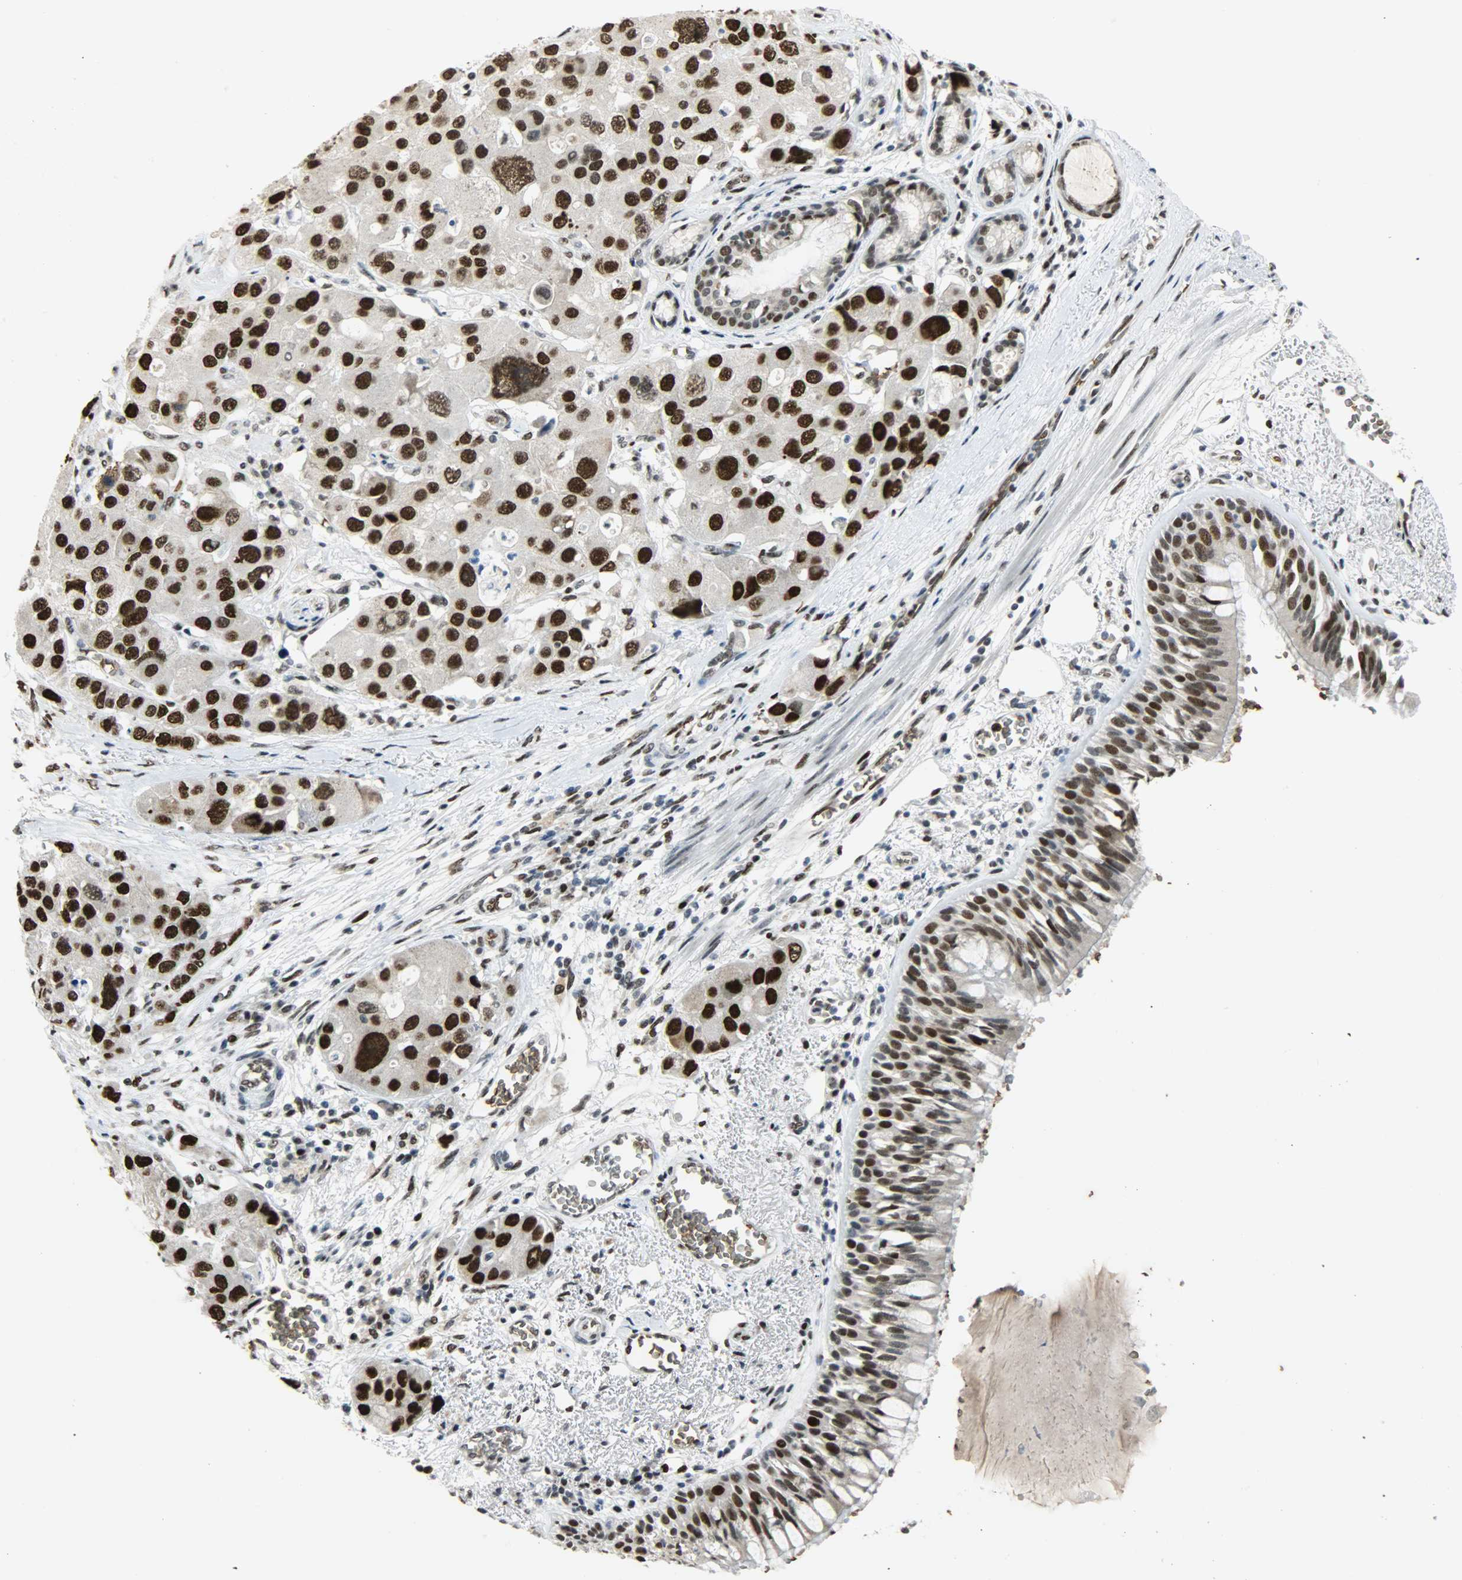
{"staining": {"intensity": "strong", "quantity": ">75%", "location": "cytoplasmic/membranous,nuclear"}, "tissue": "bronchus", "cell_type": "Respiratory epithelial cells", "image_type": "normal", "snomed": [{"axis": "morphology", "description": "Normal tissue, NOS"}, {"axis": "morphology", "description": "Adenocarcinoma, NOS"}, {"axis": "morphology", "description": "Adenocarcinoma, metastatic, NOS"}, {"axis": "topography", "description": "Lymph node"}, {"axis": "topography", "description": "Bronchus"}, {"axis": "topography", "description": "Lung"}], "caption": "The photomicrograph exhibits a brown stain indicating the presence of a protein in the cytoplasmic/membranous,nuclear of respiratory epithelial cells in bronchus. Ihc stains the protein of interest in brown and the nuclei are stained blue.", "gene": "SNAI1", "patient": {"sex": "female", "age": 54}}